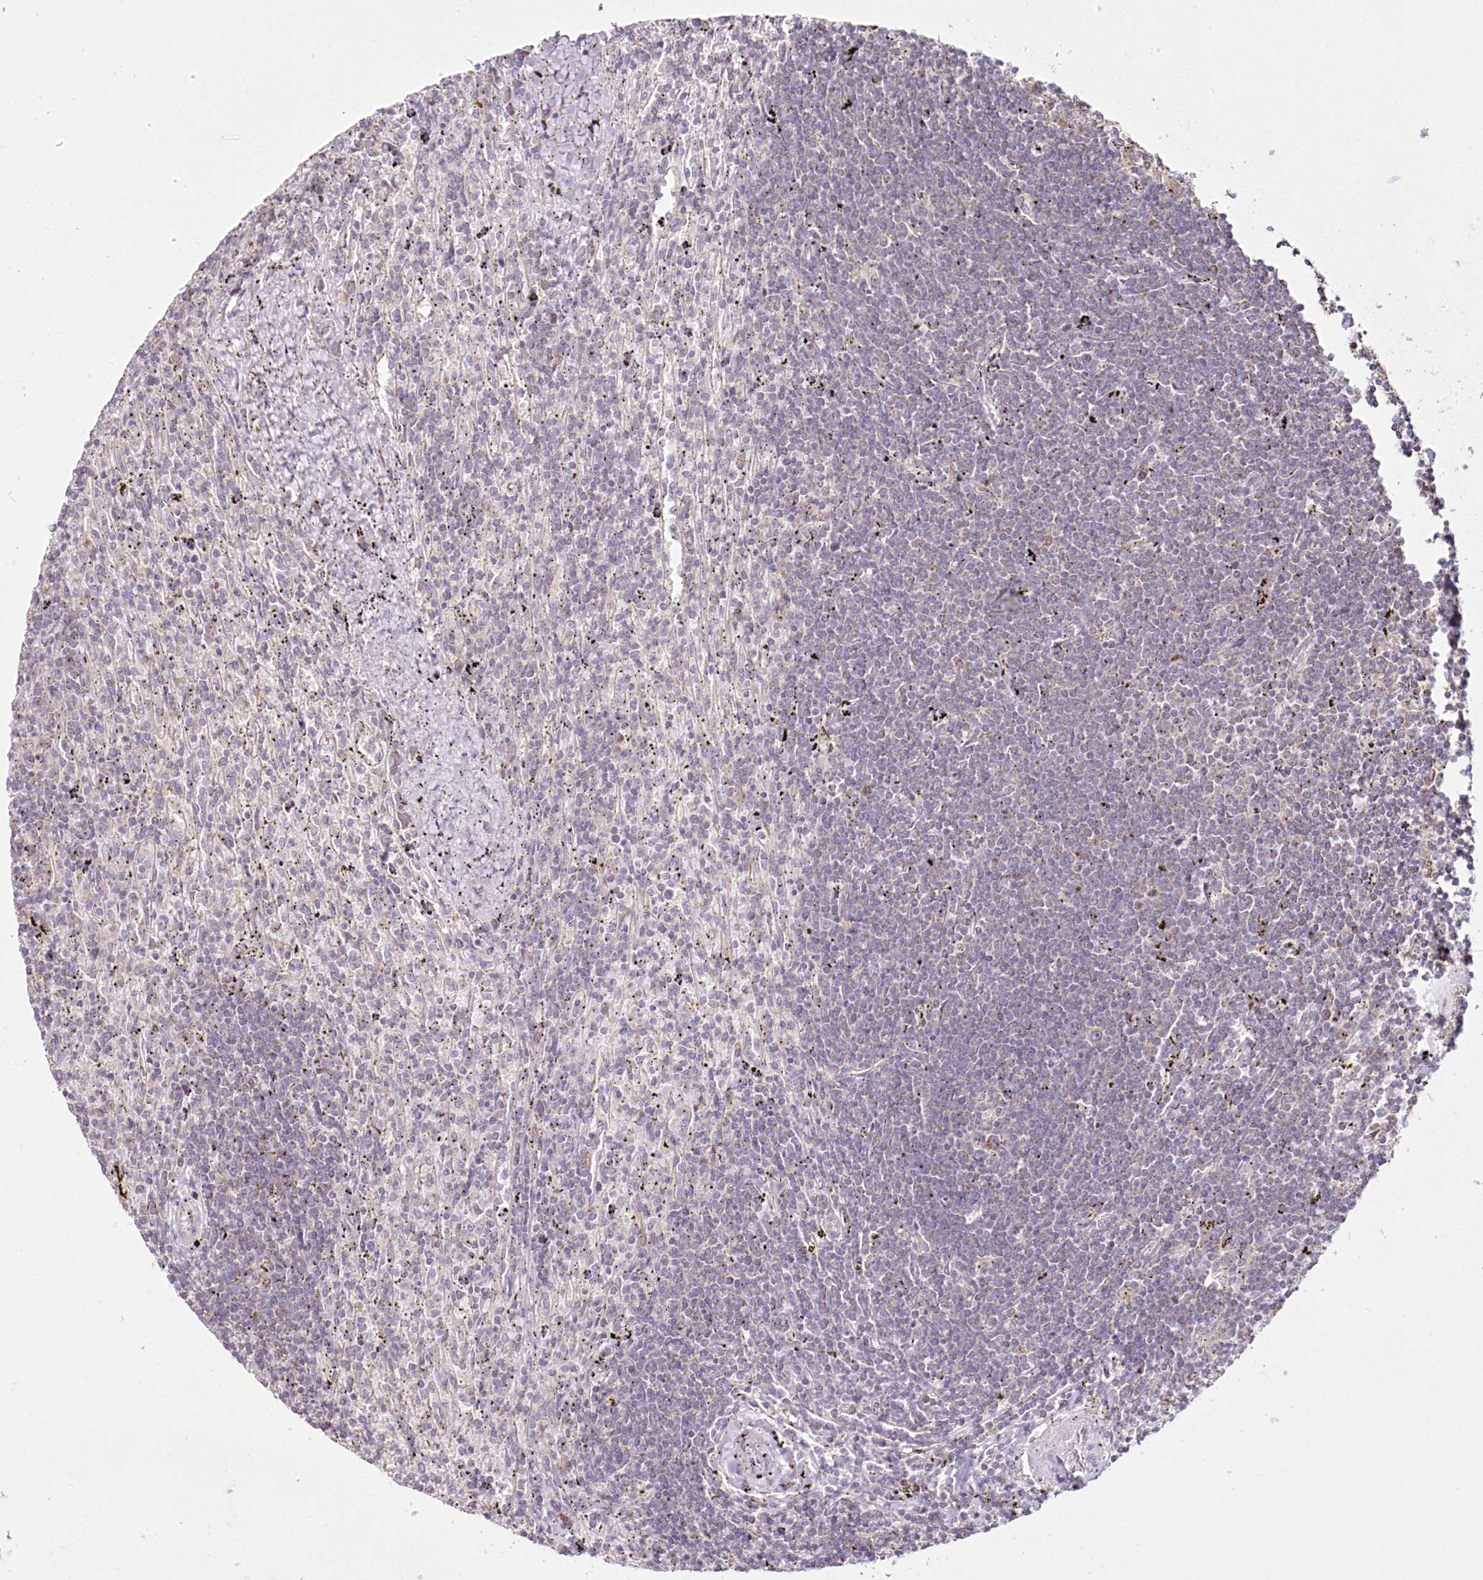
{"staining": {"intensity": "weak", "quantity": "<25%", "location": "cytoplasmic/membranous"}, "tissue": "lymphoma", "cell_type": "Tumor cells", "image_type": "cancer", "snomed": [{"axis": "morphology", "description": "Malignant lymphoma, non-Hodgkin's type, Low grade"}, {"axis": "topography", "description": "Spleen"}], "caption": "There is no significant staining in tumor cells of lymphoma. (DAB (3,3'-diaminobenzidine) immunohistochemistry with hematoxylin counter stain).", "gene": "ACOX2", "patient": {"sex": "male", "age": 76}}